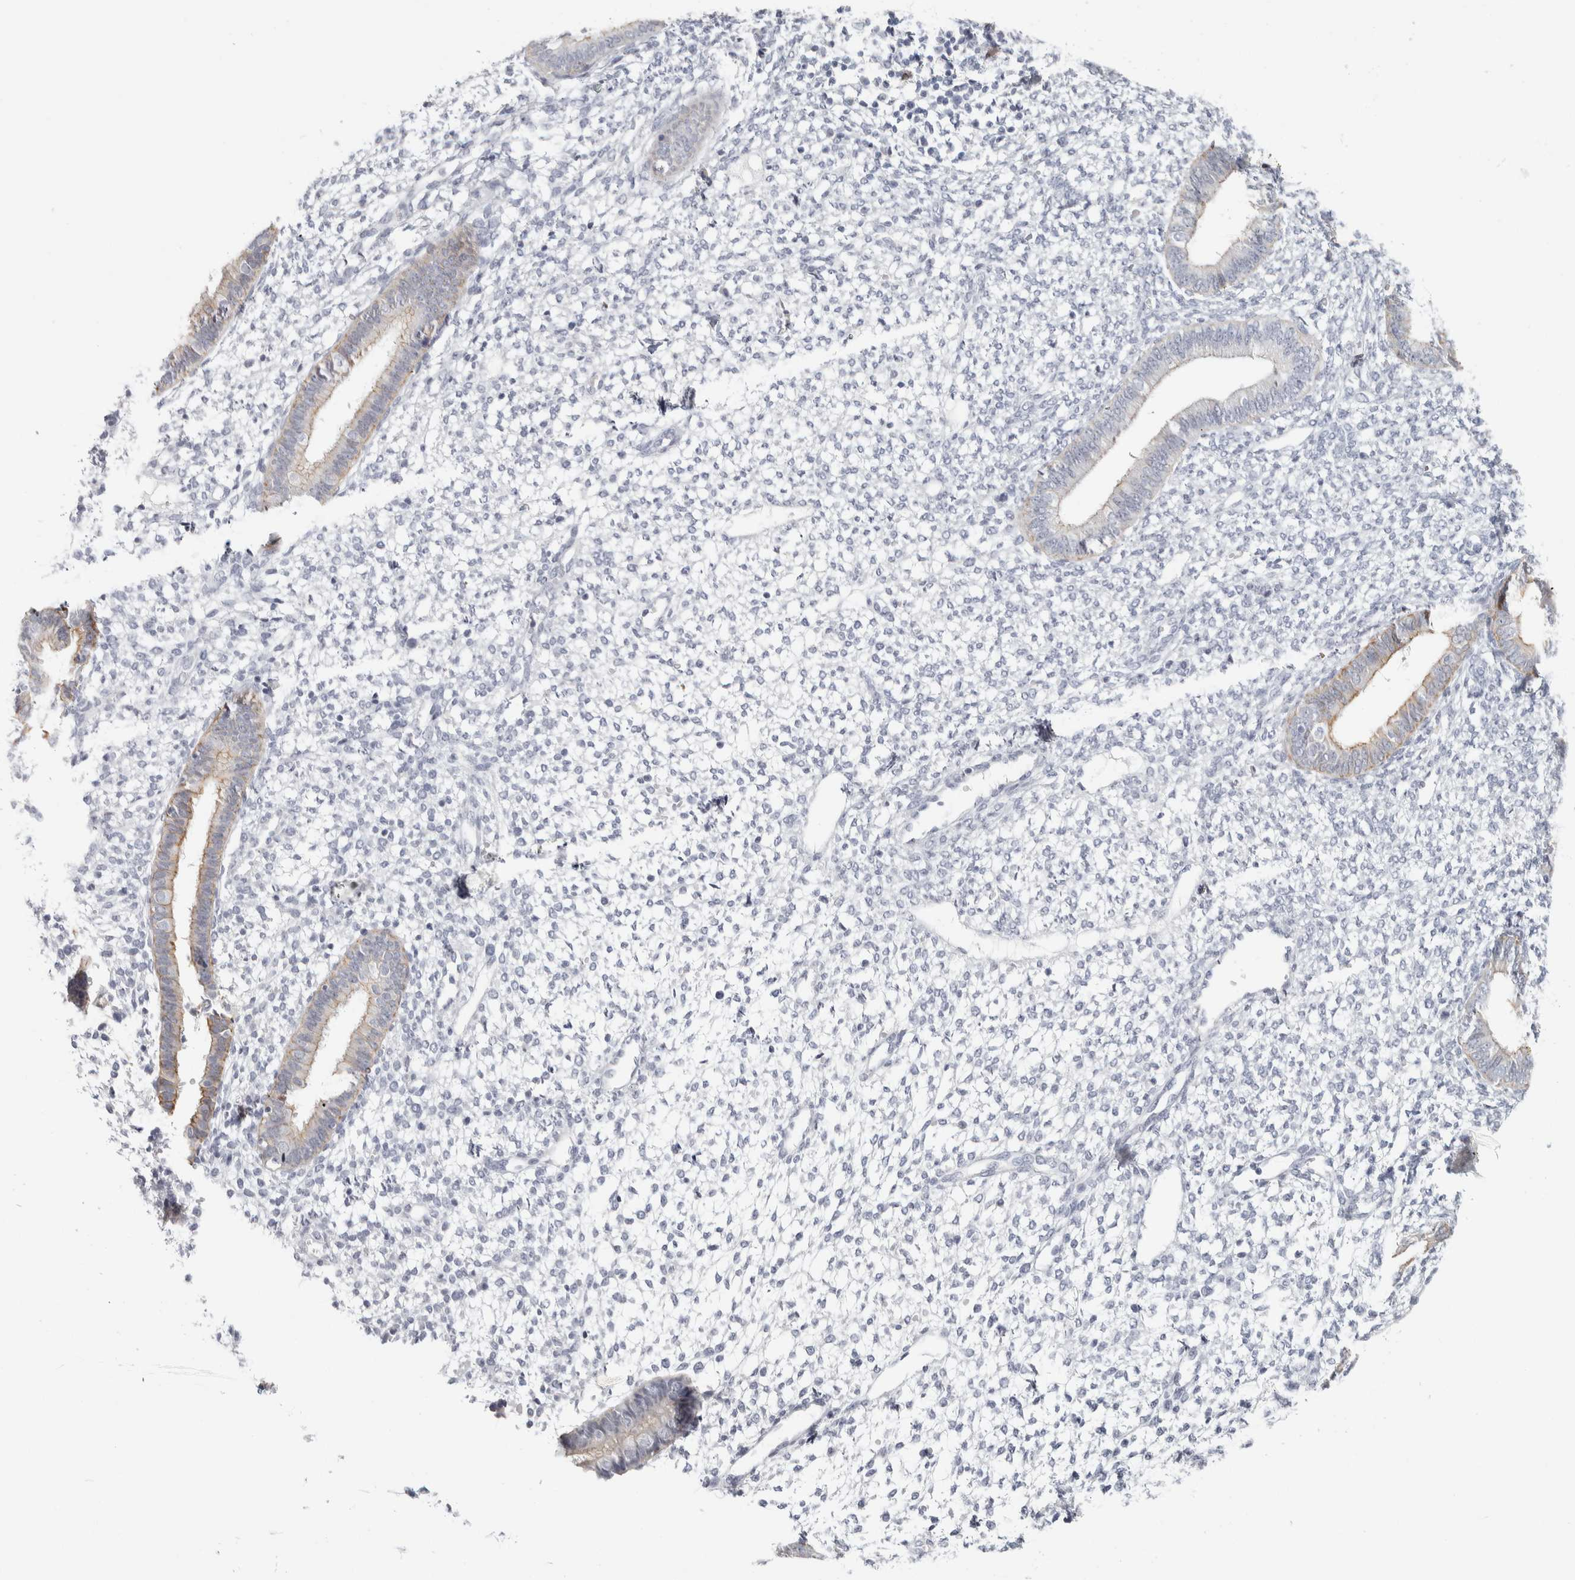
{"staining": {"intensity": "negative", "quantity": "none", "location": "none"}, "tissue": "endometrium", "cell_type": "Cells in endometrial stroma", "image_type": "normal", "snomed": [{"axis": "morphology", "description": "Normal tissue, NOS"}, {"axis": "topography", "description": "Endometrium"}], "caption": "Cells in endometrial stroma show no significant staining in unremarkable endometrium. (DAB (3,3'-diaminobenzidine) immunohistochemistry, high magnification).", "gene": "RPH3AL", "patient": {"sex": "female", "age": 46}}